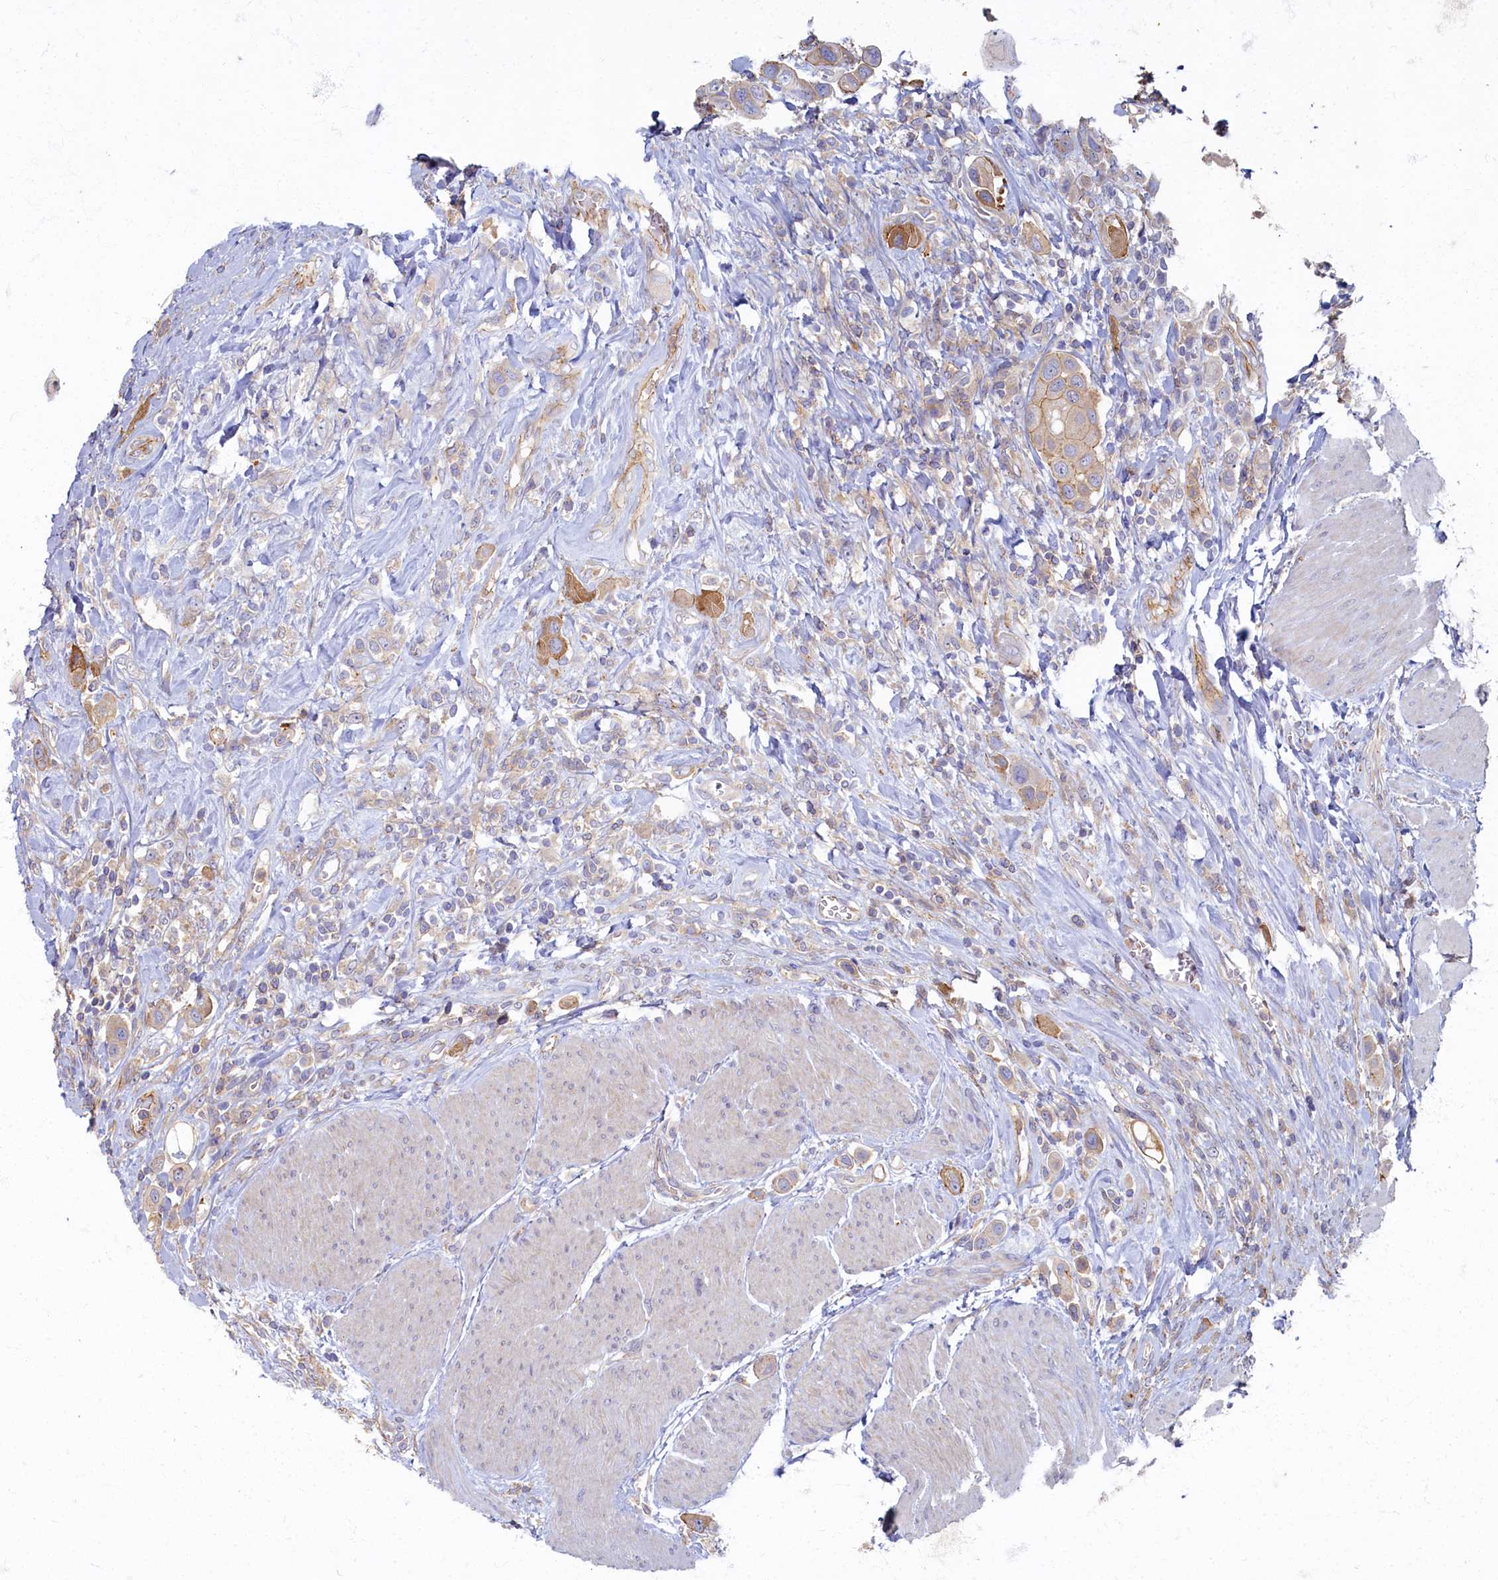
{"staining": {"intensity": "moderate", "quantity": "<25%", "location": "cytoplasmic/membranous"}, "tissue": "urothelial cancer", "cell_type": "Tumor cells", "image_type": "cancer", "snomed": [{"axis": "morphology", "description": "Urothelial carcinoma, High grade"}, {"axis": "topography", "description": "Urinary bladder"}], "caption": "A high-resolution image shows IHC staining of urothelial cancer, which displays moderate cytoplasmic/membranous expression in approximately <25% of tumor cells. Immunohistochemistry stains the protein of interest in brown and the nuclei are stained blue.", "gene": "PSMG2", "patient": {"sex": "male", "age": 50}}